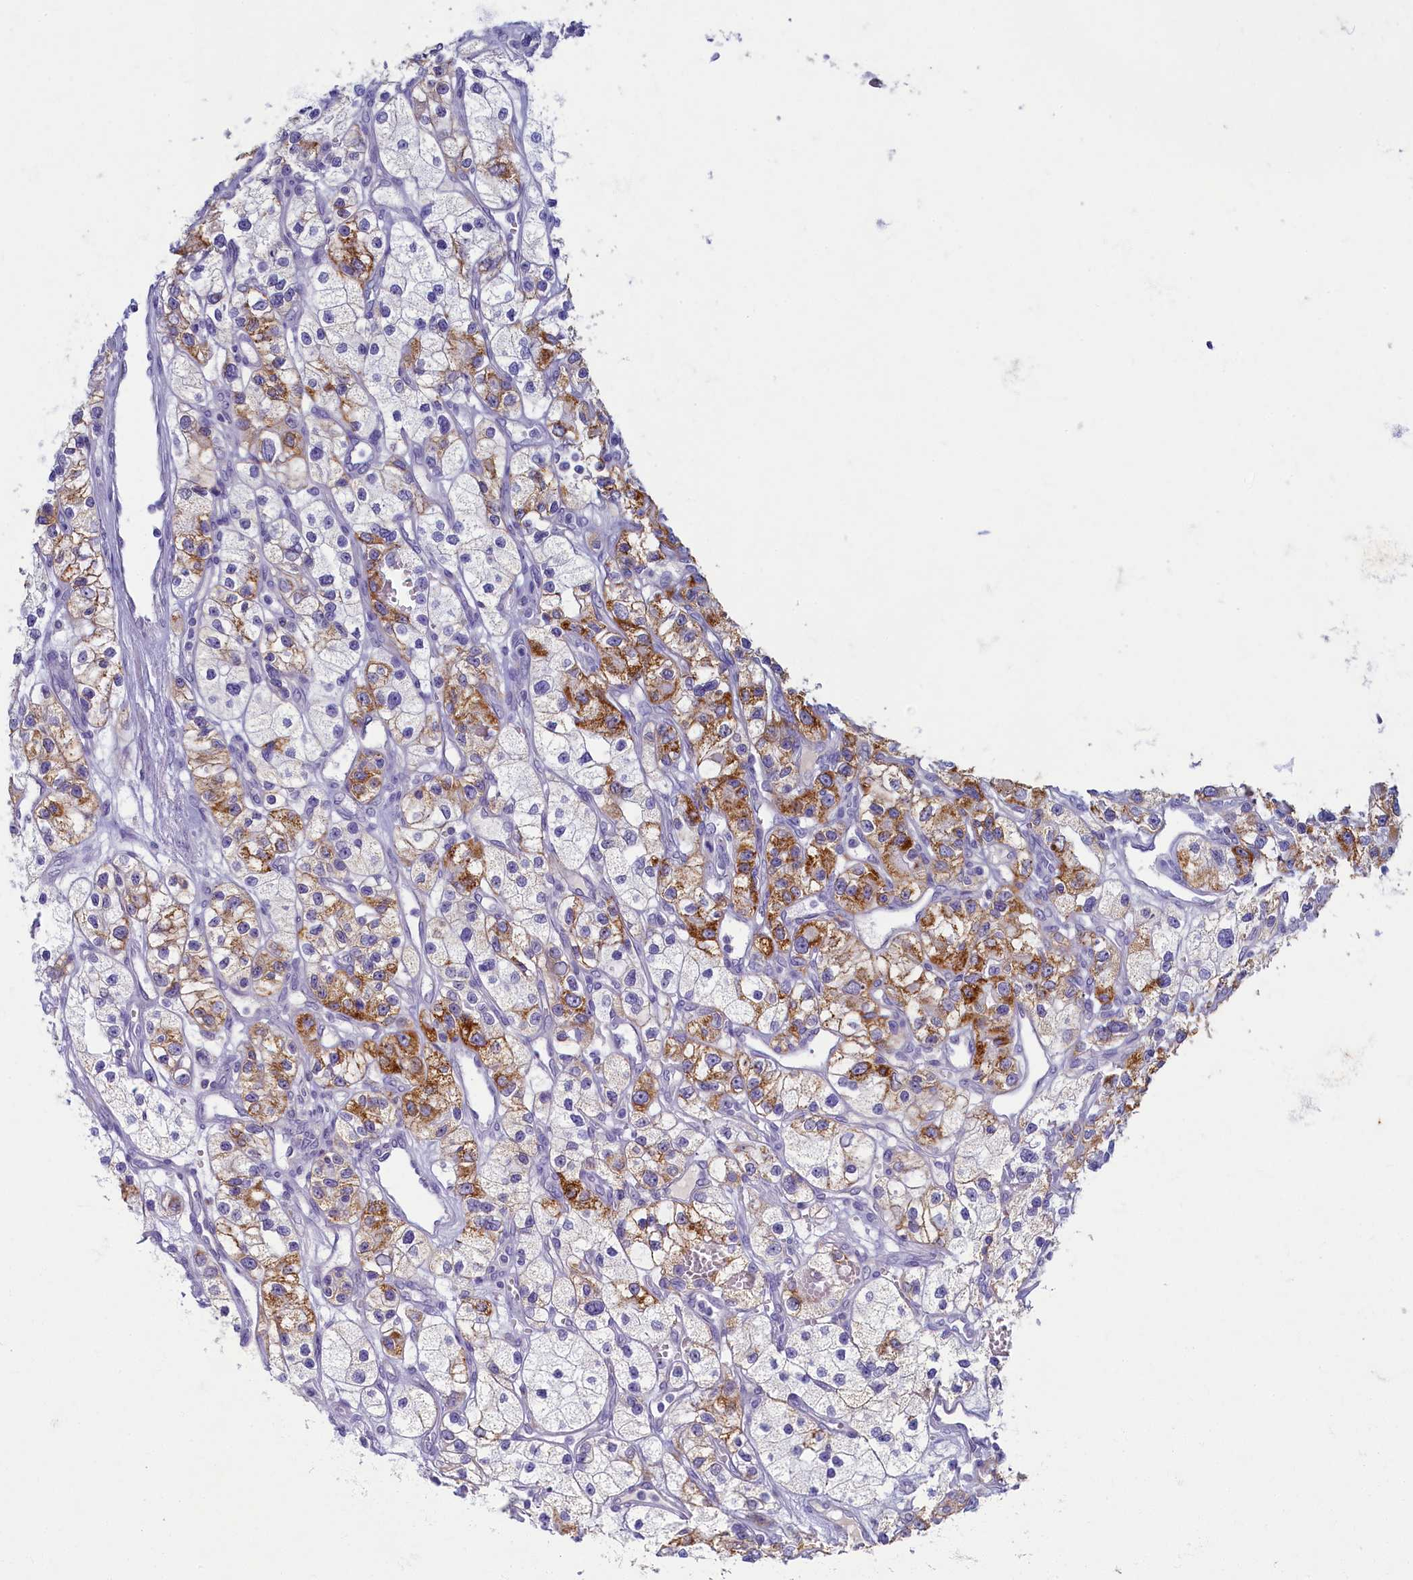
{"staining": {"intensity": "strong", "quantity": "25%-75%", "location": "cytoplasmic/membranous"}, "tissue": "renal cancer", "cell_type": "Tumor cells", "image_type": "cancer", "snomed": [{"axis": "morphology", "description": "Adenocarcinoma, NOS"}, {"axis": "topography", "description": "Kidney"}], "caption": "Immunohistochemistry (DAB) staining of renal adenocarcinoma shows strong cytoplasmic/membranous protein positivity in about 25%-75% of tumor cells. Immunohistochemistry stains the protein of interest in brown and the nuclei are stained blue.", "gene": "OCIAD2", "patient": {"sex": "female", "age": 57}}